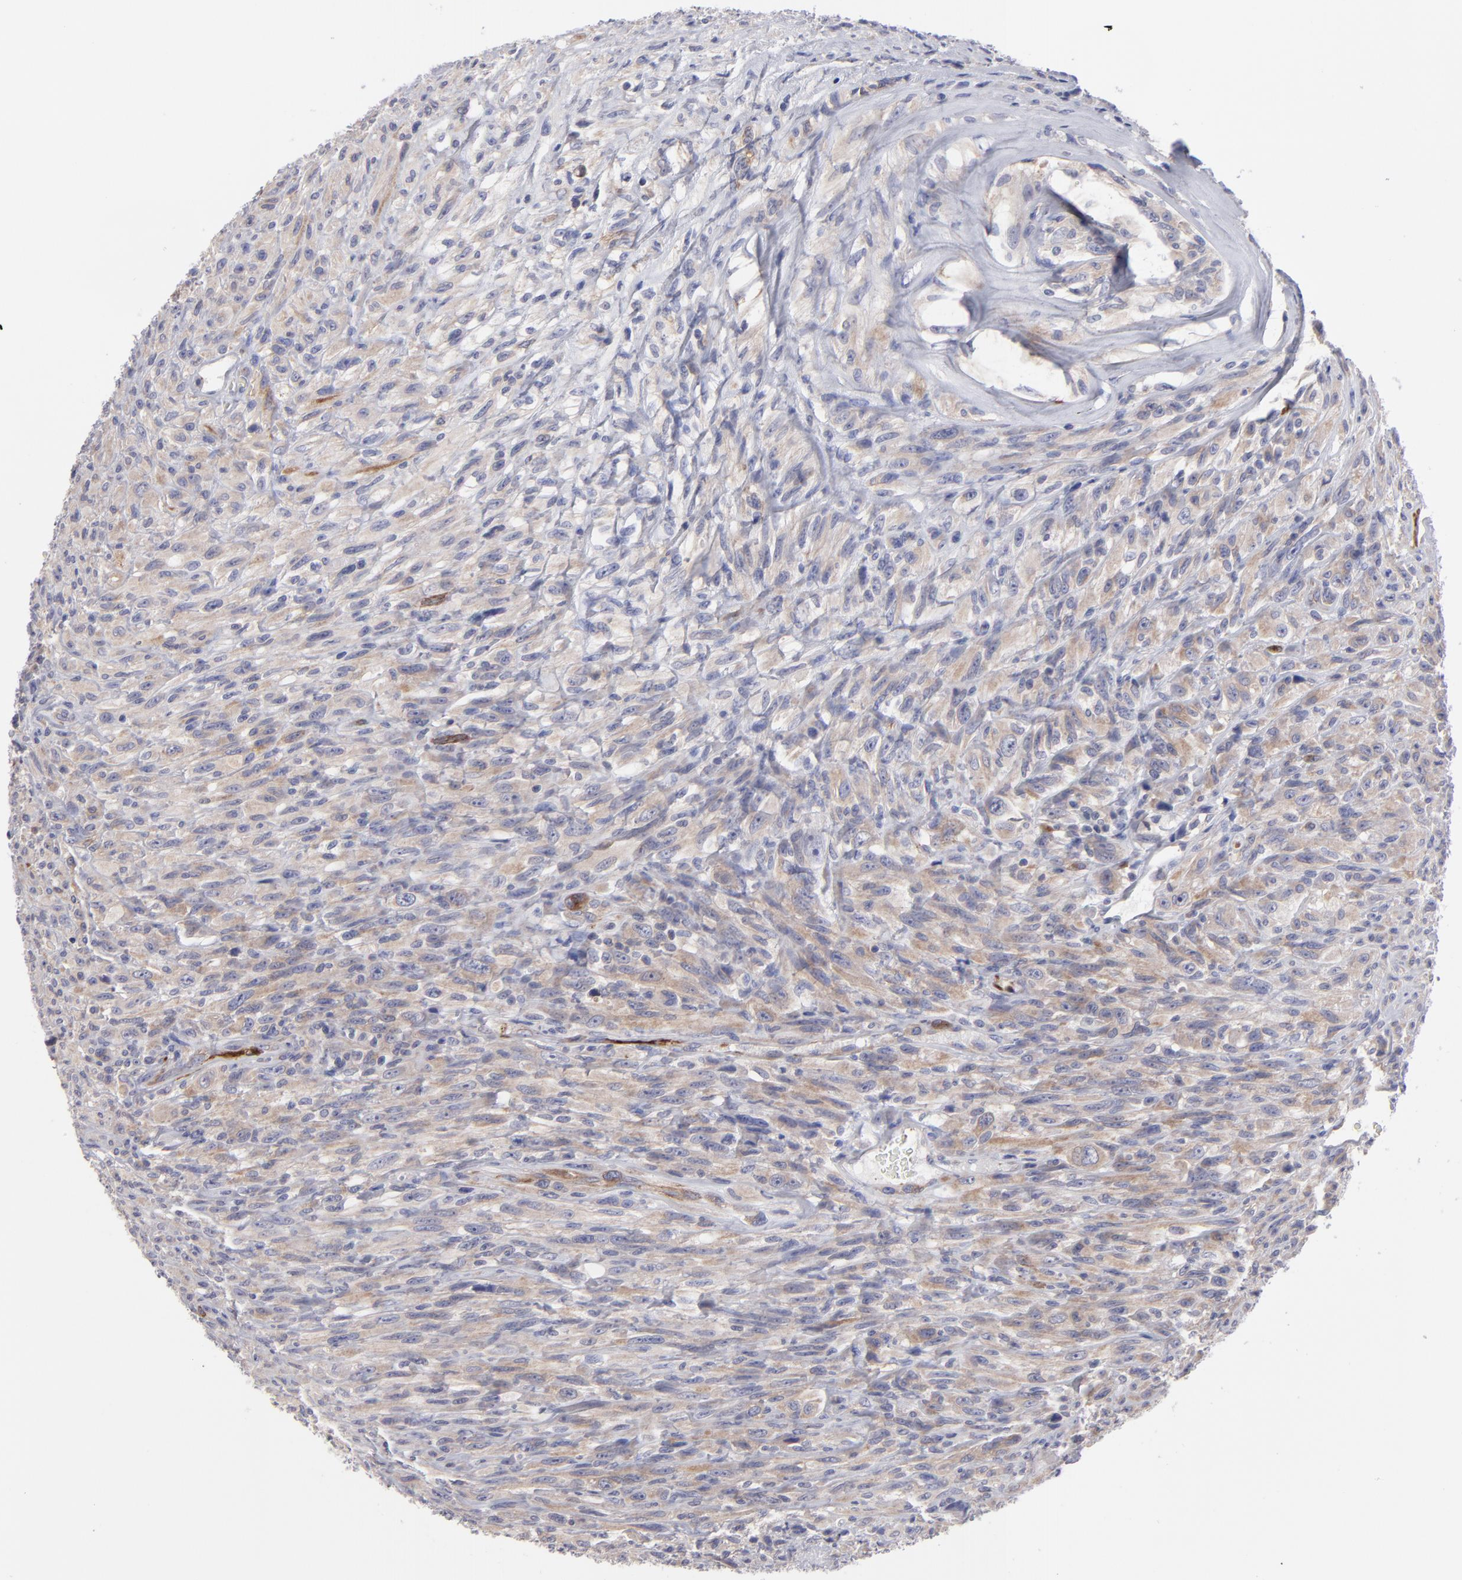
{"staining": {"intensity": "weak", "quantity": ">75%", "location": "cytoplasmic/membranous"}, "tissue": "glioma", "cell_type": "Tumor cells", "image_type": "cancer", "snomed": [{"axis": "morphology", "description": "Glioma, malignant, High grade"}, {"axis": "topography", "description": "Brain"}], "caption": "There is low levels of weak cytoplasmic/membranous staining in tumor cells of malignant high-grade glioma, as demonstrated by immunohistochemical staining (brown color).", "gene": "SLMAP", "patient": {"sex": "male", "age": 48}}